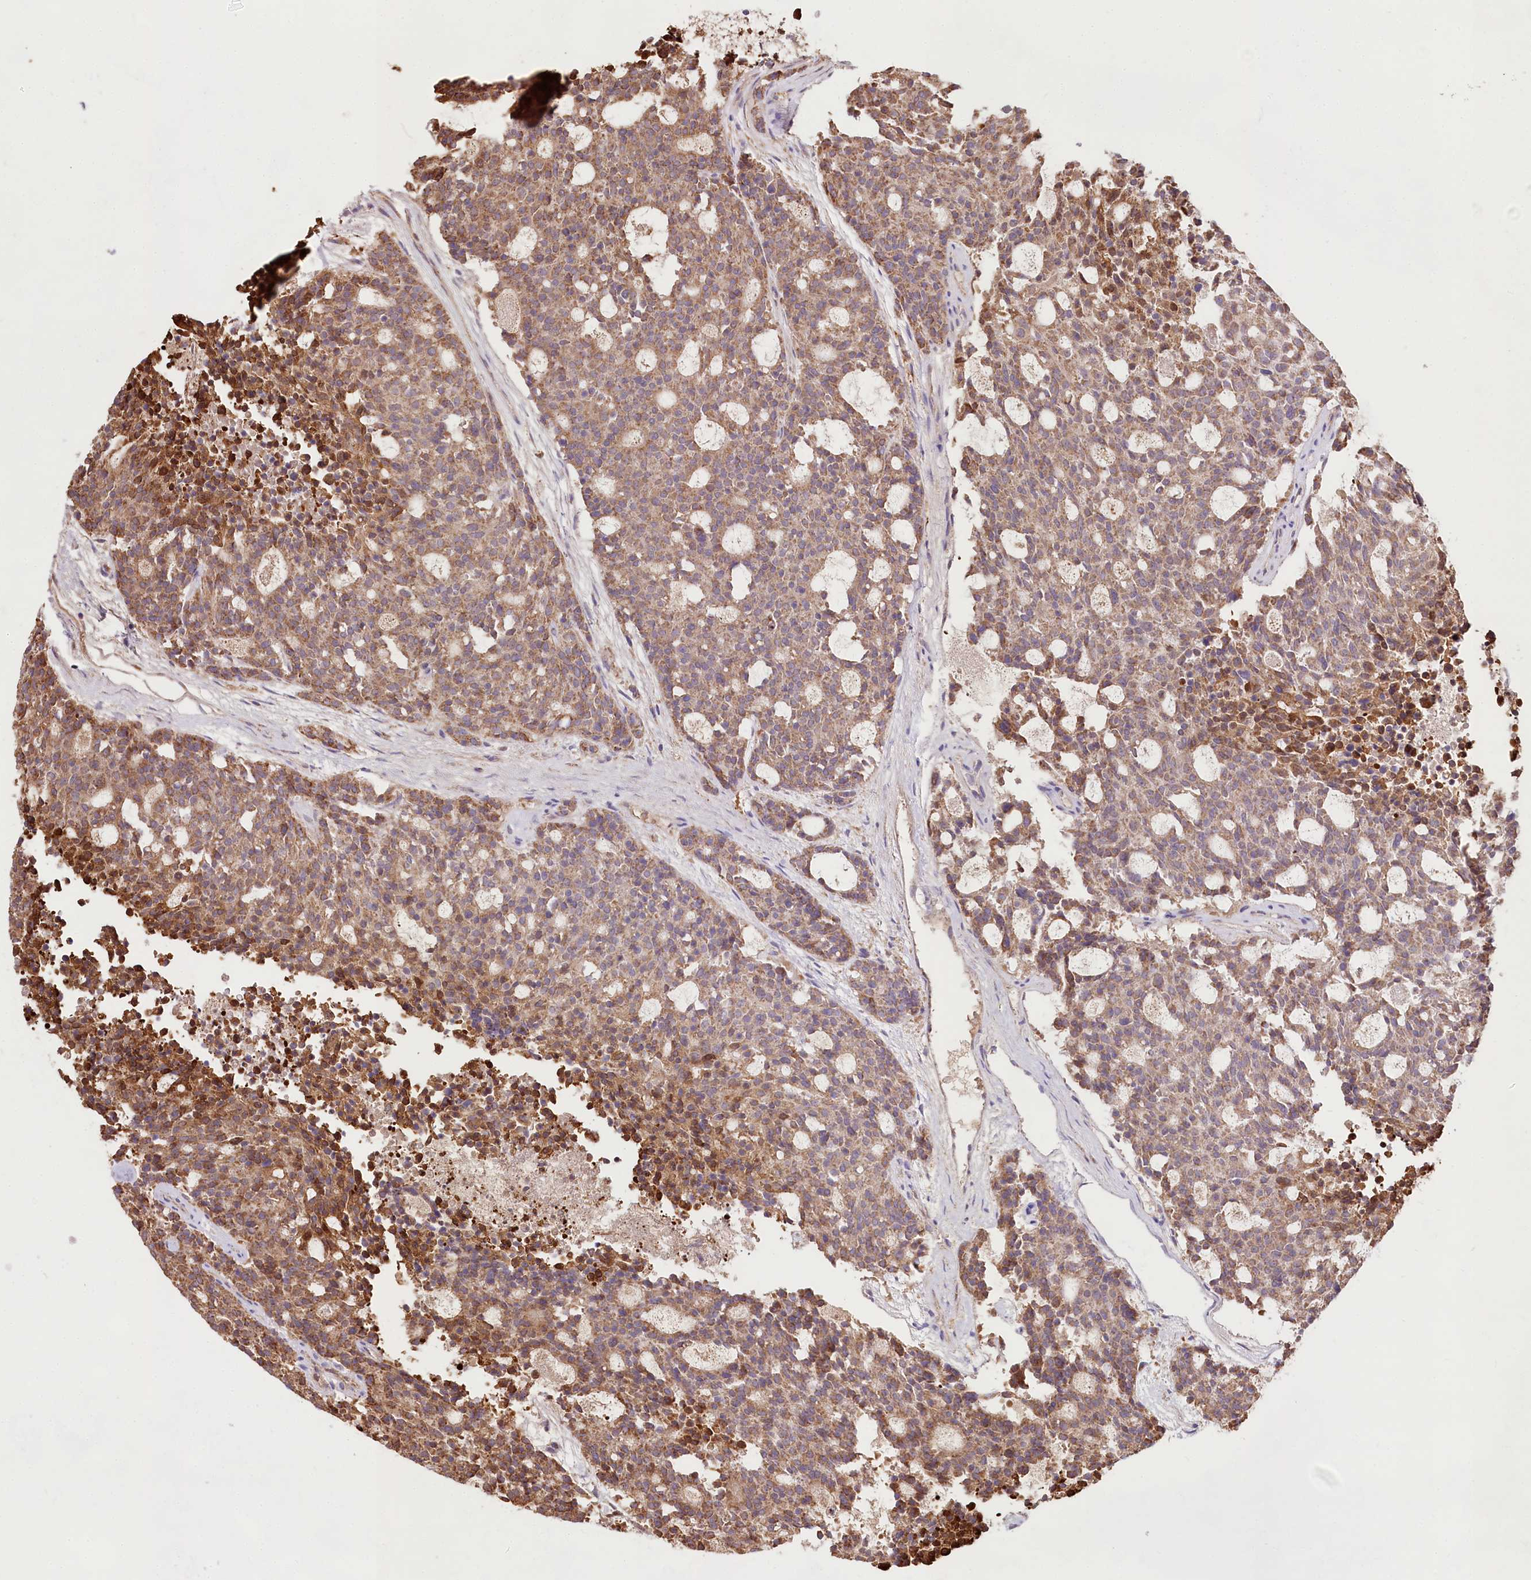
{"staining": {"intensity": "moderate", "quantity": ">75%", "location": "cytoplasmic/membranous"}, "tissue": "carcinoid", "cell_type": "Tumor cells", "image_type": "cancer", "snomed": [{"axis": "morphology", "description": "Carcinoid, malignant, NOS"}, {"axis": "topography", "description": "Pancreas"}], "caption": "An image of carcinoid stained for a protein shows moderate cytoplasmic/membranous brown staining in tumor cells. The protein is stained brown, and the nuclei are stained in blue (DAB IHC with brightfield microscopy, high magnification).", "gene": "TASOR2", "patient": {"sex": "female", "age": 54}}